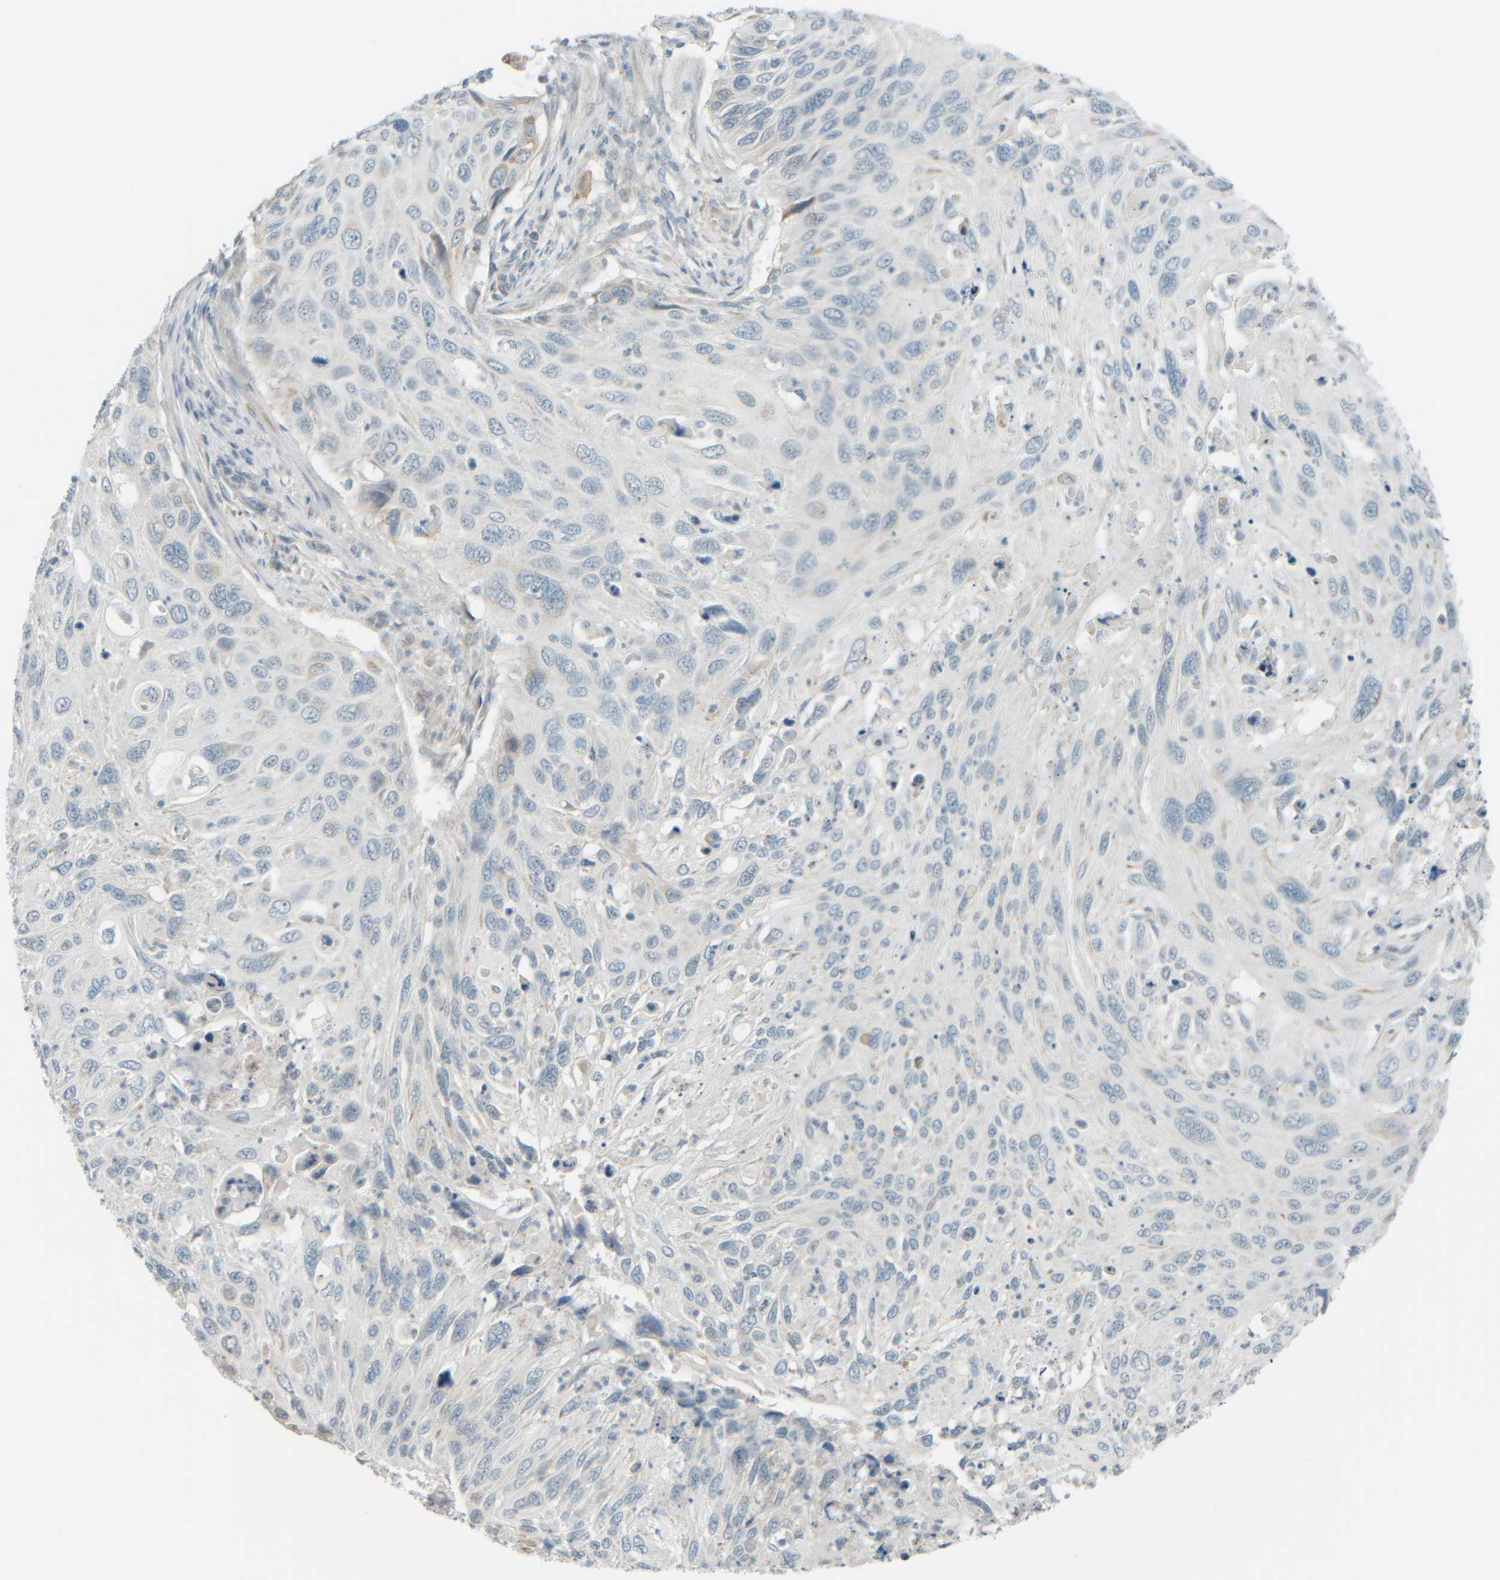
{"staining": {"intensity": "weak", "quantity": "<25%", "location": "cytoplasmic/membranous"}, "tissue": "cervical cancer", "cell_type": "Tumor cells", "image_type": "cancer", "snomed": [{"axis": "morphology", "description": "Squamous cell carcinoma, NOS"}, {"axis": "topography", "description": "Cervix"}], "caption": "This image is of squamous cell carcinoma (cervical) stained with immunohistochemistry to label a protein in brown with the nuclei are counter-stained blue. There is no positivity in tumor cells. (DAB immunohistochemistry with hematoxylin counter stain).", "gene": "PTGES3L-AARSD1", "patient": {"sex": "female", "age": 70}}